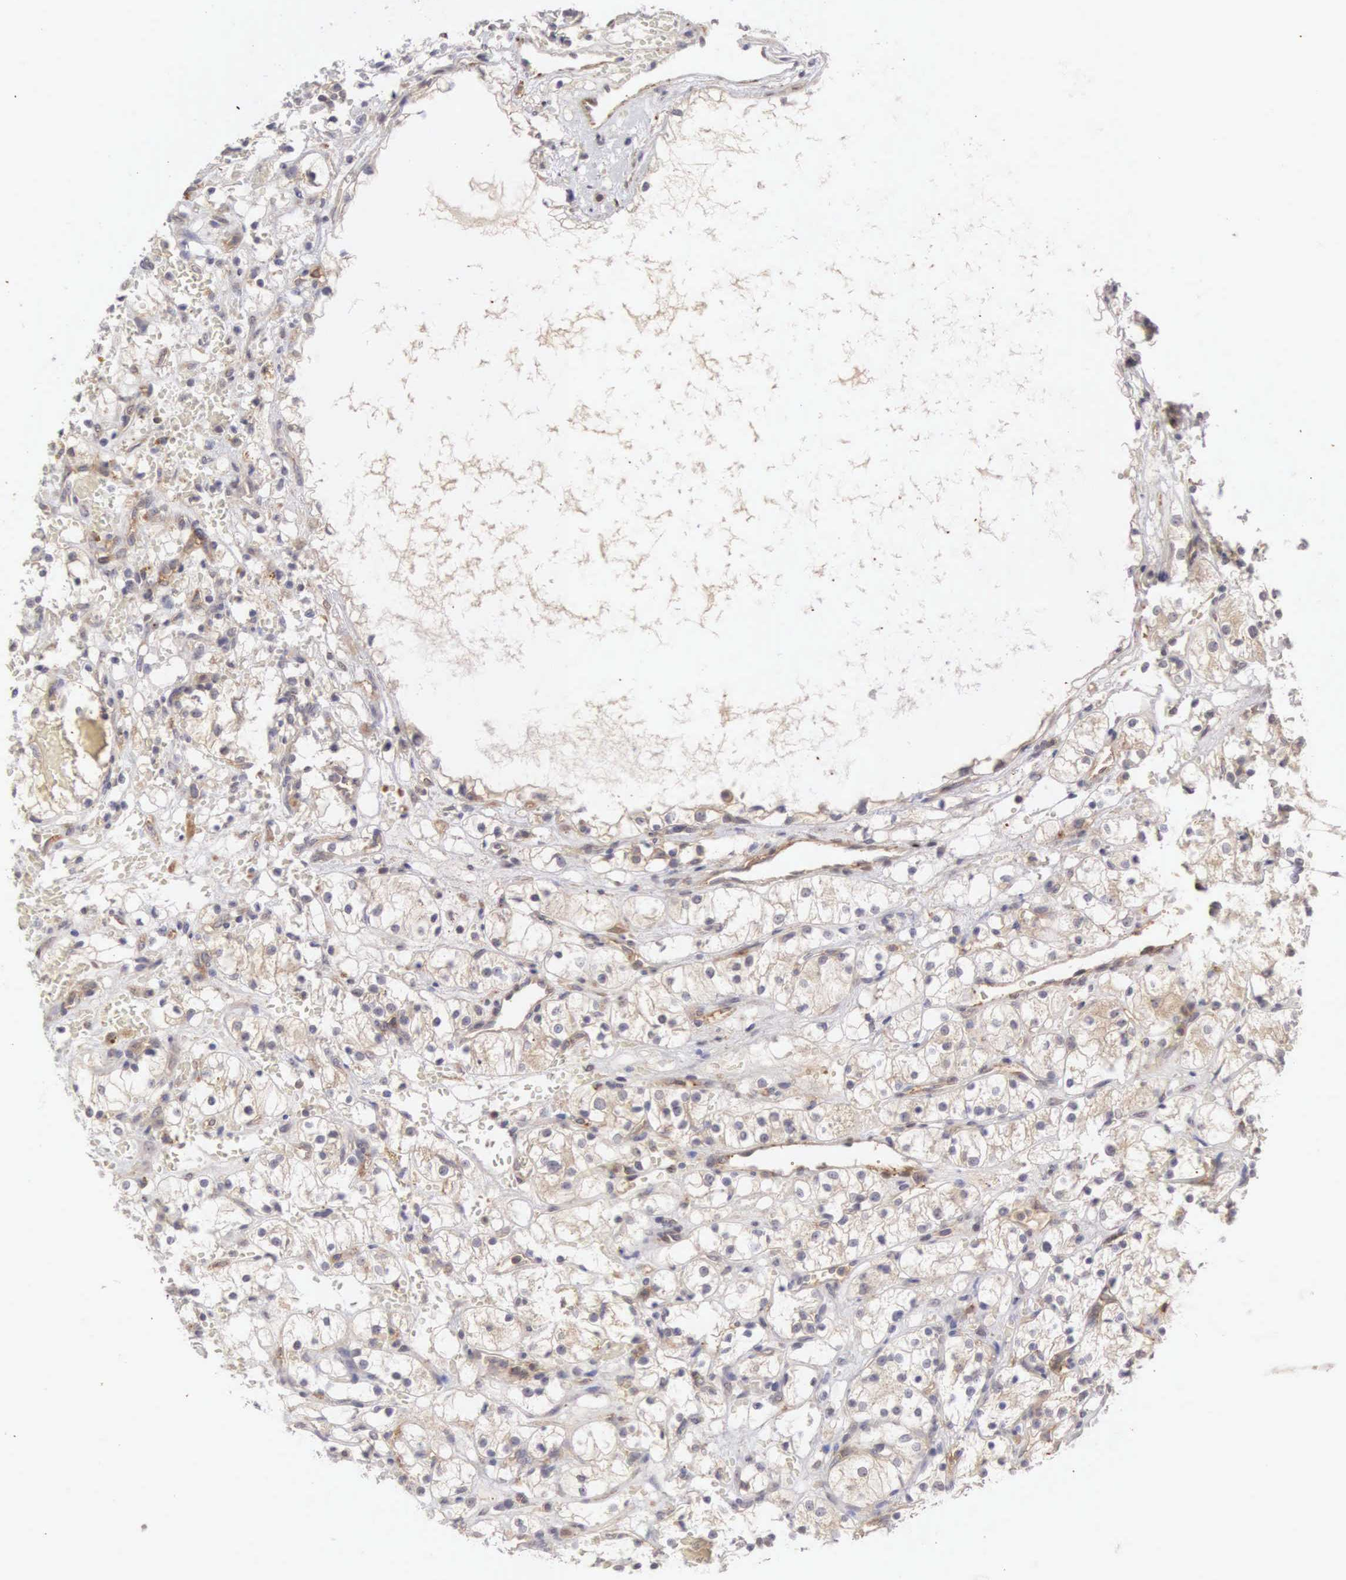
{"staining": {"intensity": "weak", "quantity": "<25%", "location": "cytoplasmic/membranous"}, "tissue": "renal cancer", "cell_type": "Tumor cells", "image_type": "cancer", "snomed": [{"axis": "morphology", "description": "Adenocarcinoma, NOS"}, {"axis": "topography", "description": "Kidney"}], "caption": "High power microscopy photomicrograph of an immunohistochemistry histopathology image of renal adenocarcinoma, revealing no significant positivity in tumor cells.", "gene": "CD1A", "patient": {"sex": "female", "age": 60}}